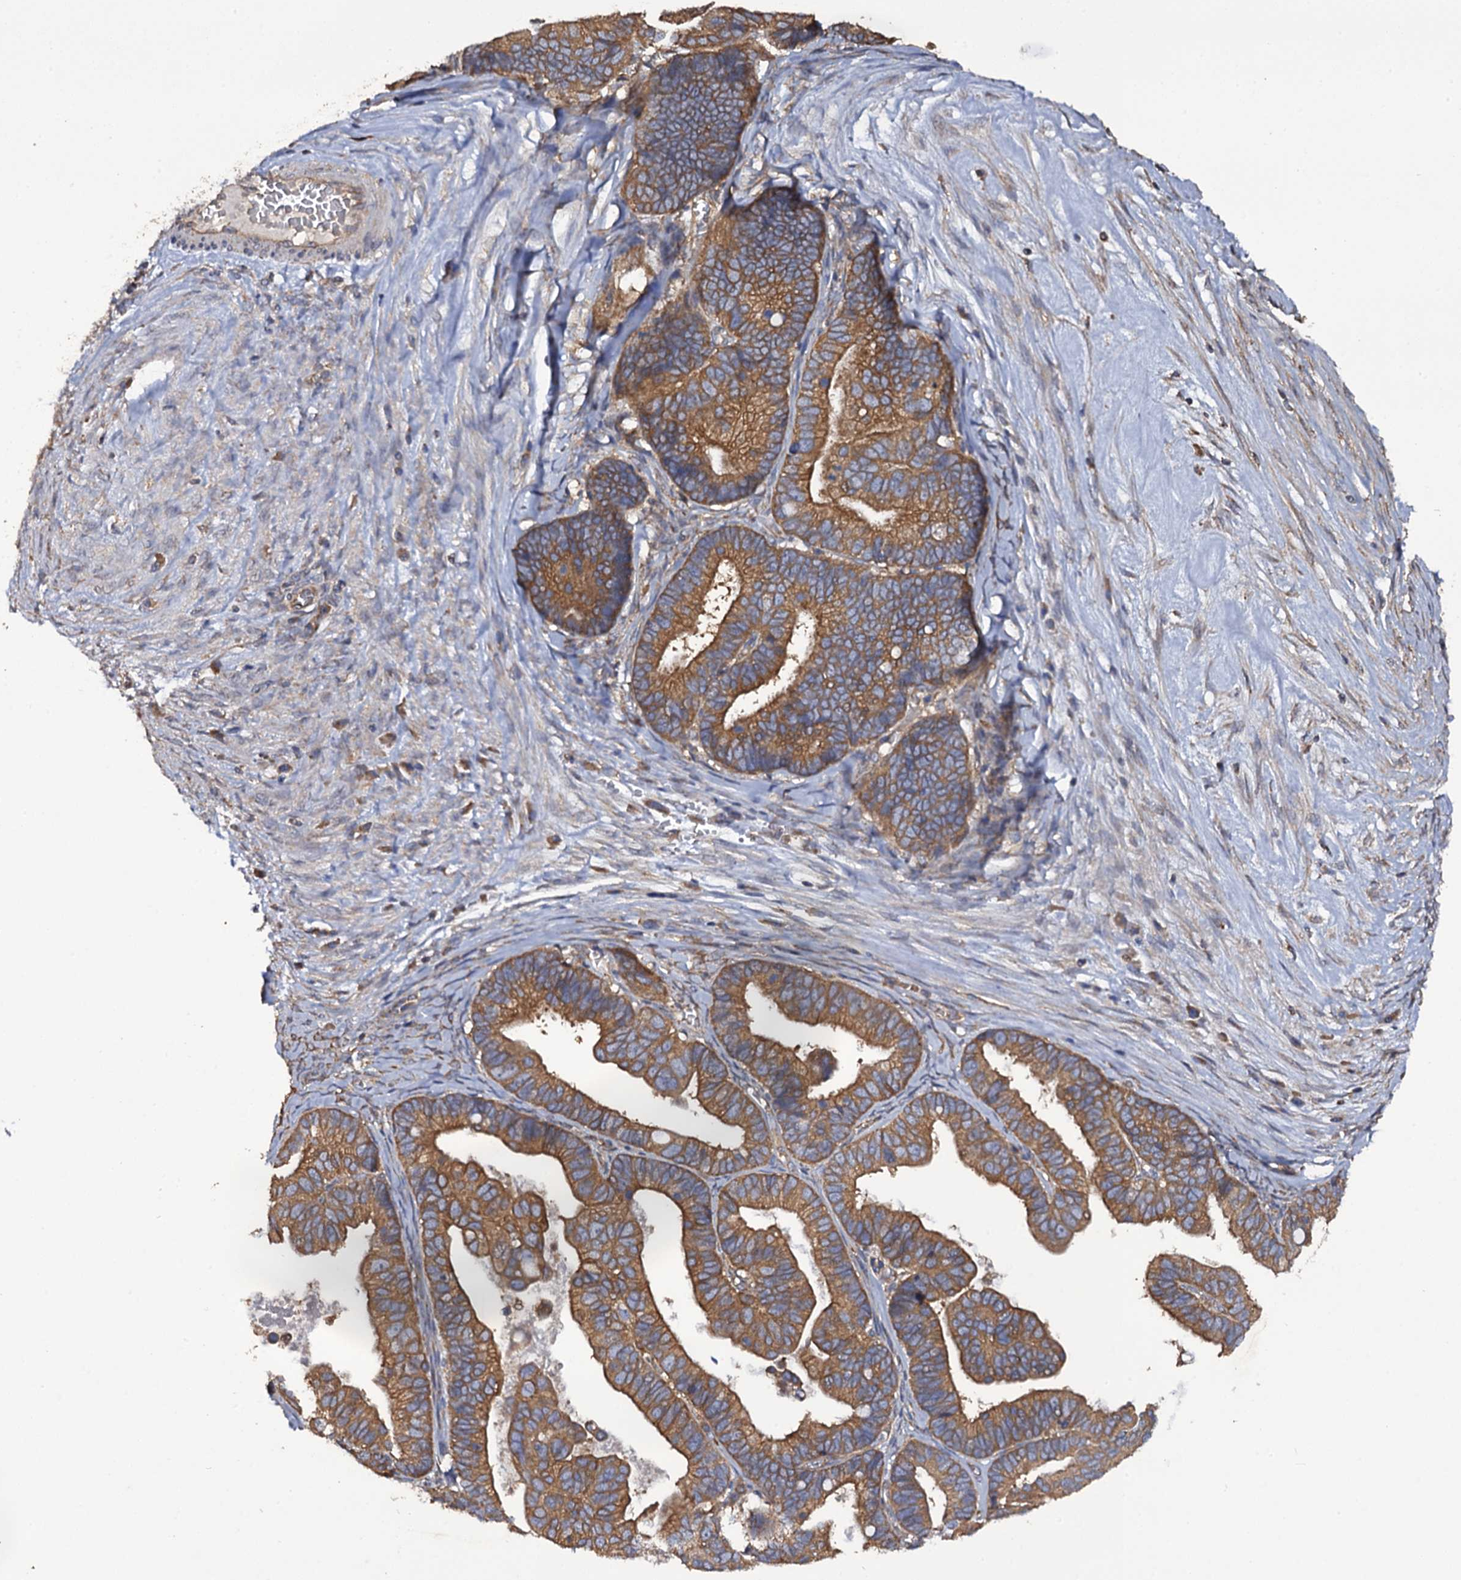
{"staining": {"intensity": "moderate", "quantity": ">75%", "location": "cytoplasmic/membranous"}, "tissue": "ovarian cancer", "cell_type": "Tumor cells", "image_type": "cancer", "snomed": [{"axis": "morphology", "description": "Cystadenocarcinoma, serous, NOS"}, {"axis": "topography", "description": "Ovary"}], "caption": "This is an image of immunohistochemistry staining of ovarian cancer (serous cystadenocarcinoma), which shows moderate positivity in the cytoplasmic/membranous of tumor cells.", "gene": "TTC23", "patient": {"sex": "female", "age": 56}}